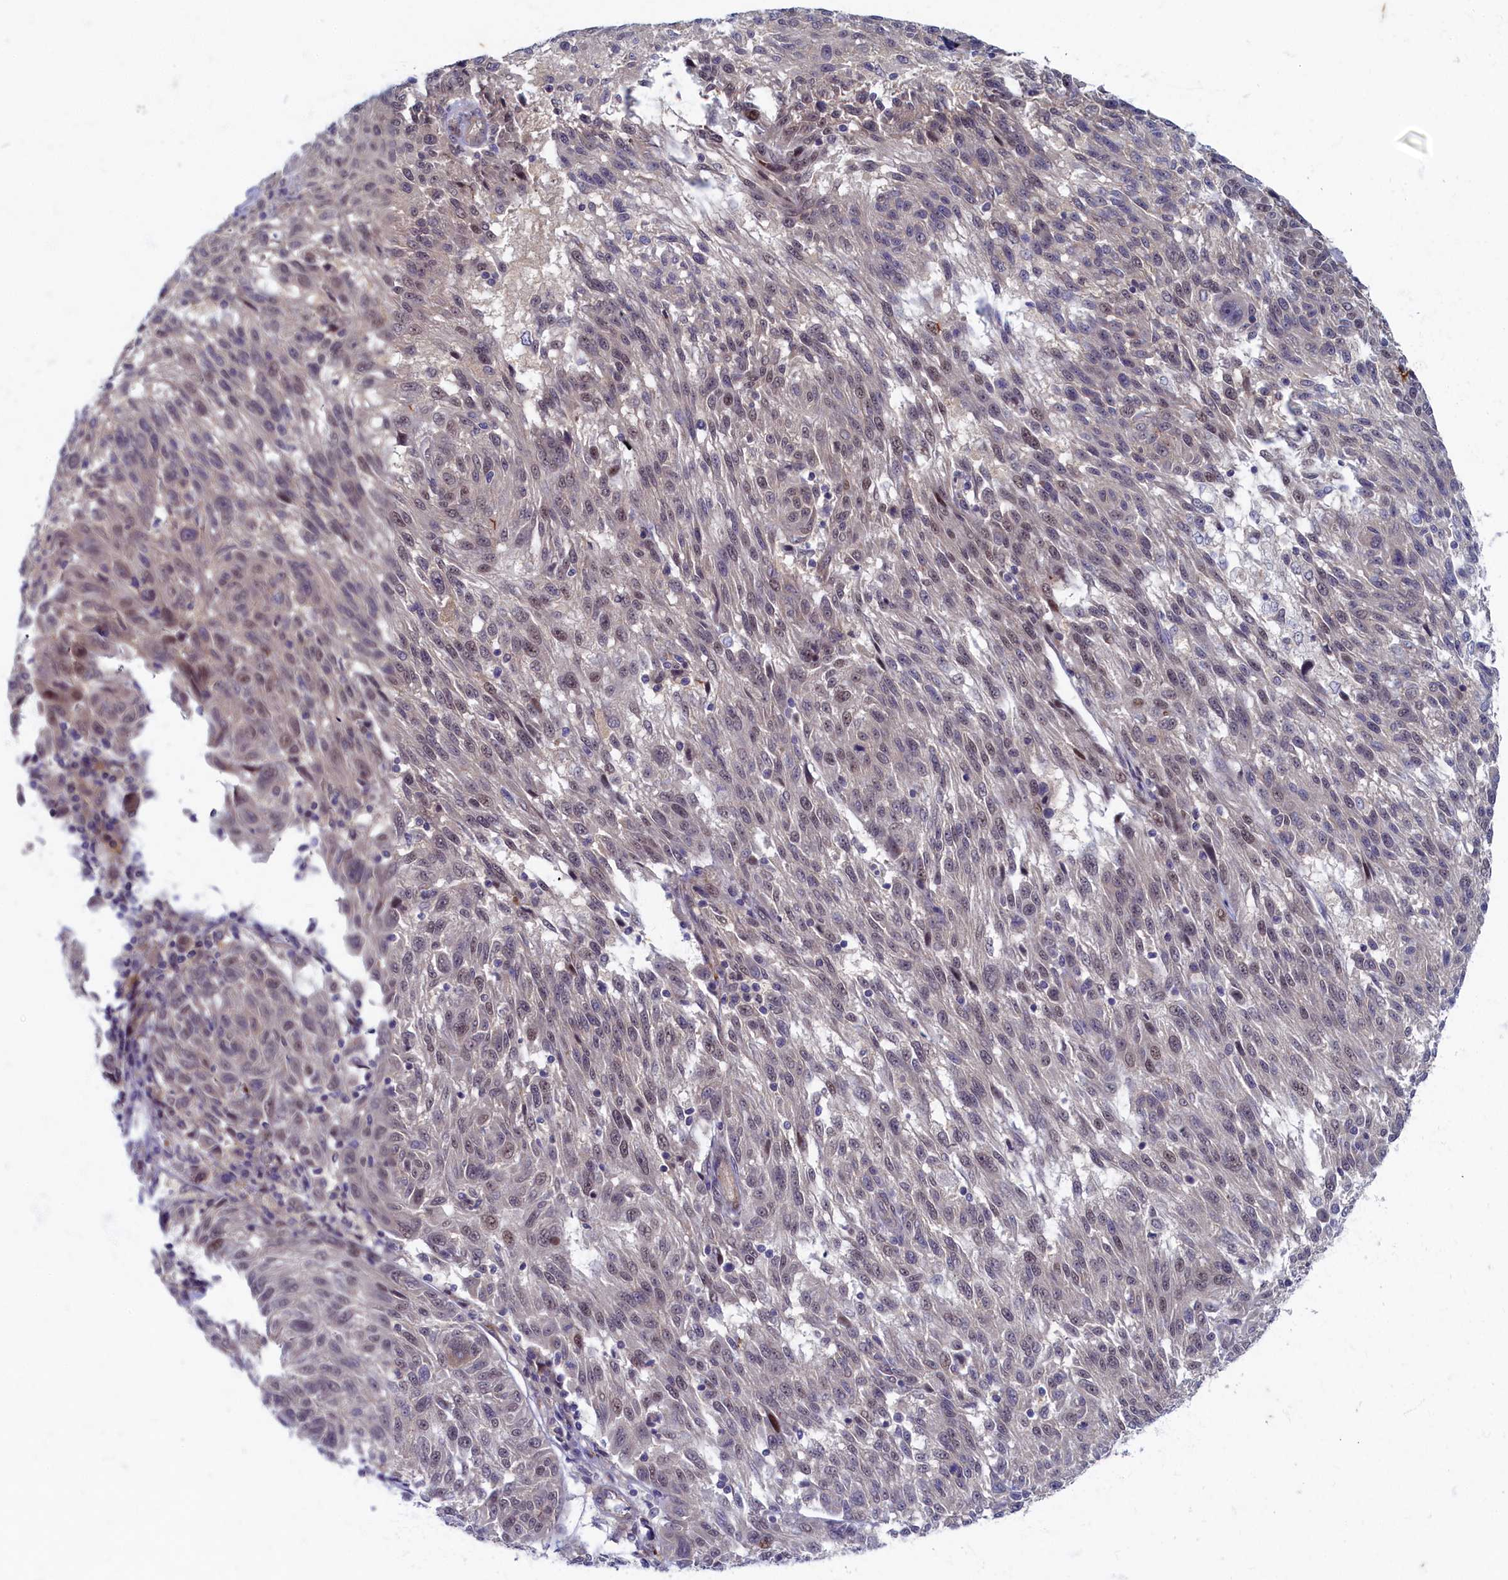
{"staining": {"intensity": "weak", "quantity": "25%-75%", "location": "nuclear"}, "tissue": "melanoma", "cell_type": "Tumor cells", "image_type": "cancer", "snomed": [{"axis": "morphology", "description": "Malignant melanoma, NOS"}, {"axis": "topography", "description": "Skin"}], "caption": "Malignant melanoma stained for a protein (brown) displays weak nuclear positive positivity in about 25%-75% of tumor cells.", "gene": "WDR59", "patient": {"sex": "male", "age": 53}}